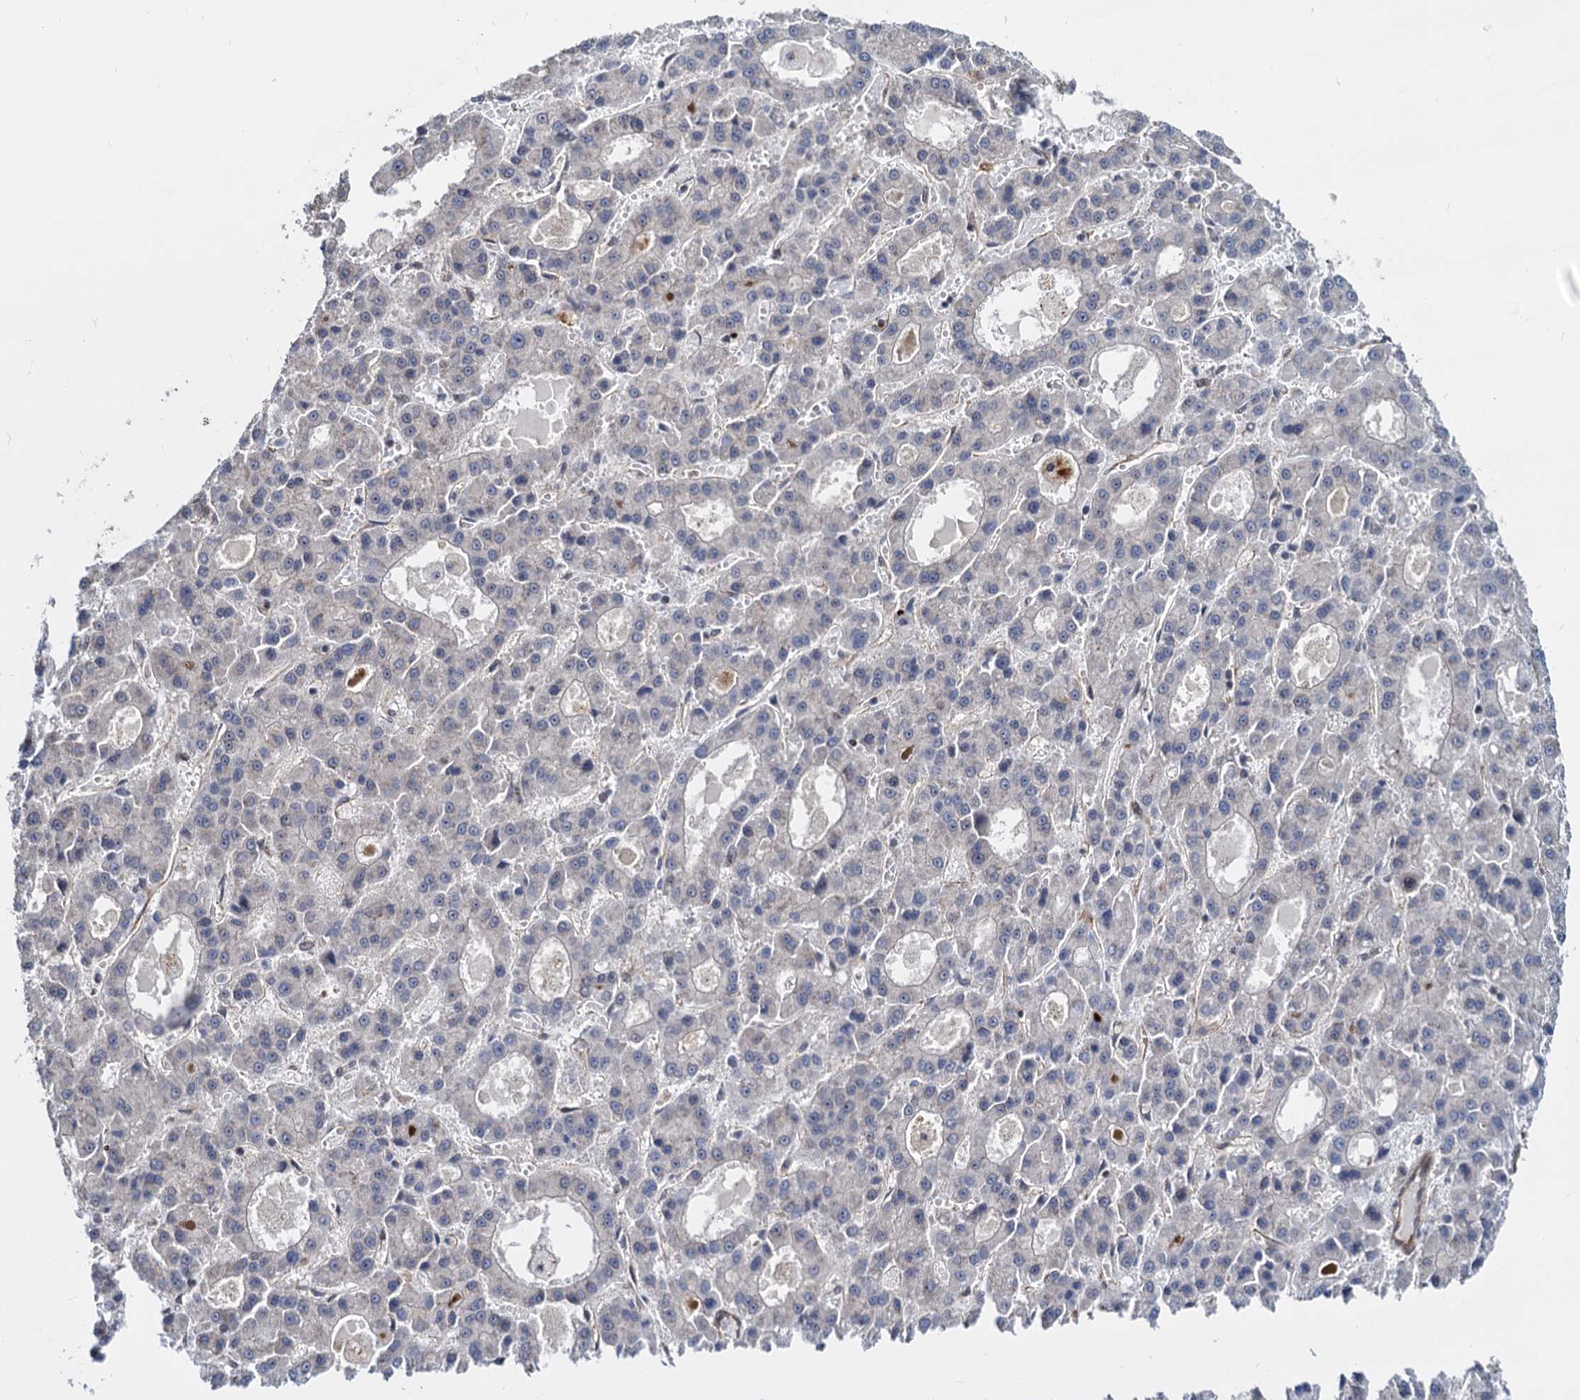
{"staining": {"intensity": "negative", "quantity": "none", "location": "none"}, "tissue": "liver cancer", "cell_type": "Tumor cells", "image_type": "cancer", "snomed": [{"axis": "morphology", "description": "Carcinoma, Hepatocellular, NOS"}, {"axis": "topography", "description": "Liver"}], "caption": "The micrograph reveals no significant staining in tumor cells of liver cancer.", "gene": "UBLCP1", "patient": {"sex": "male", "age": 70}}